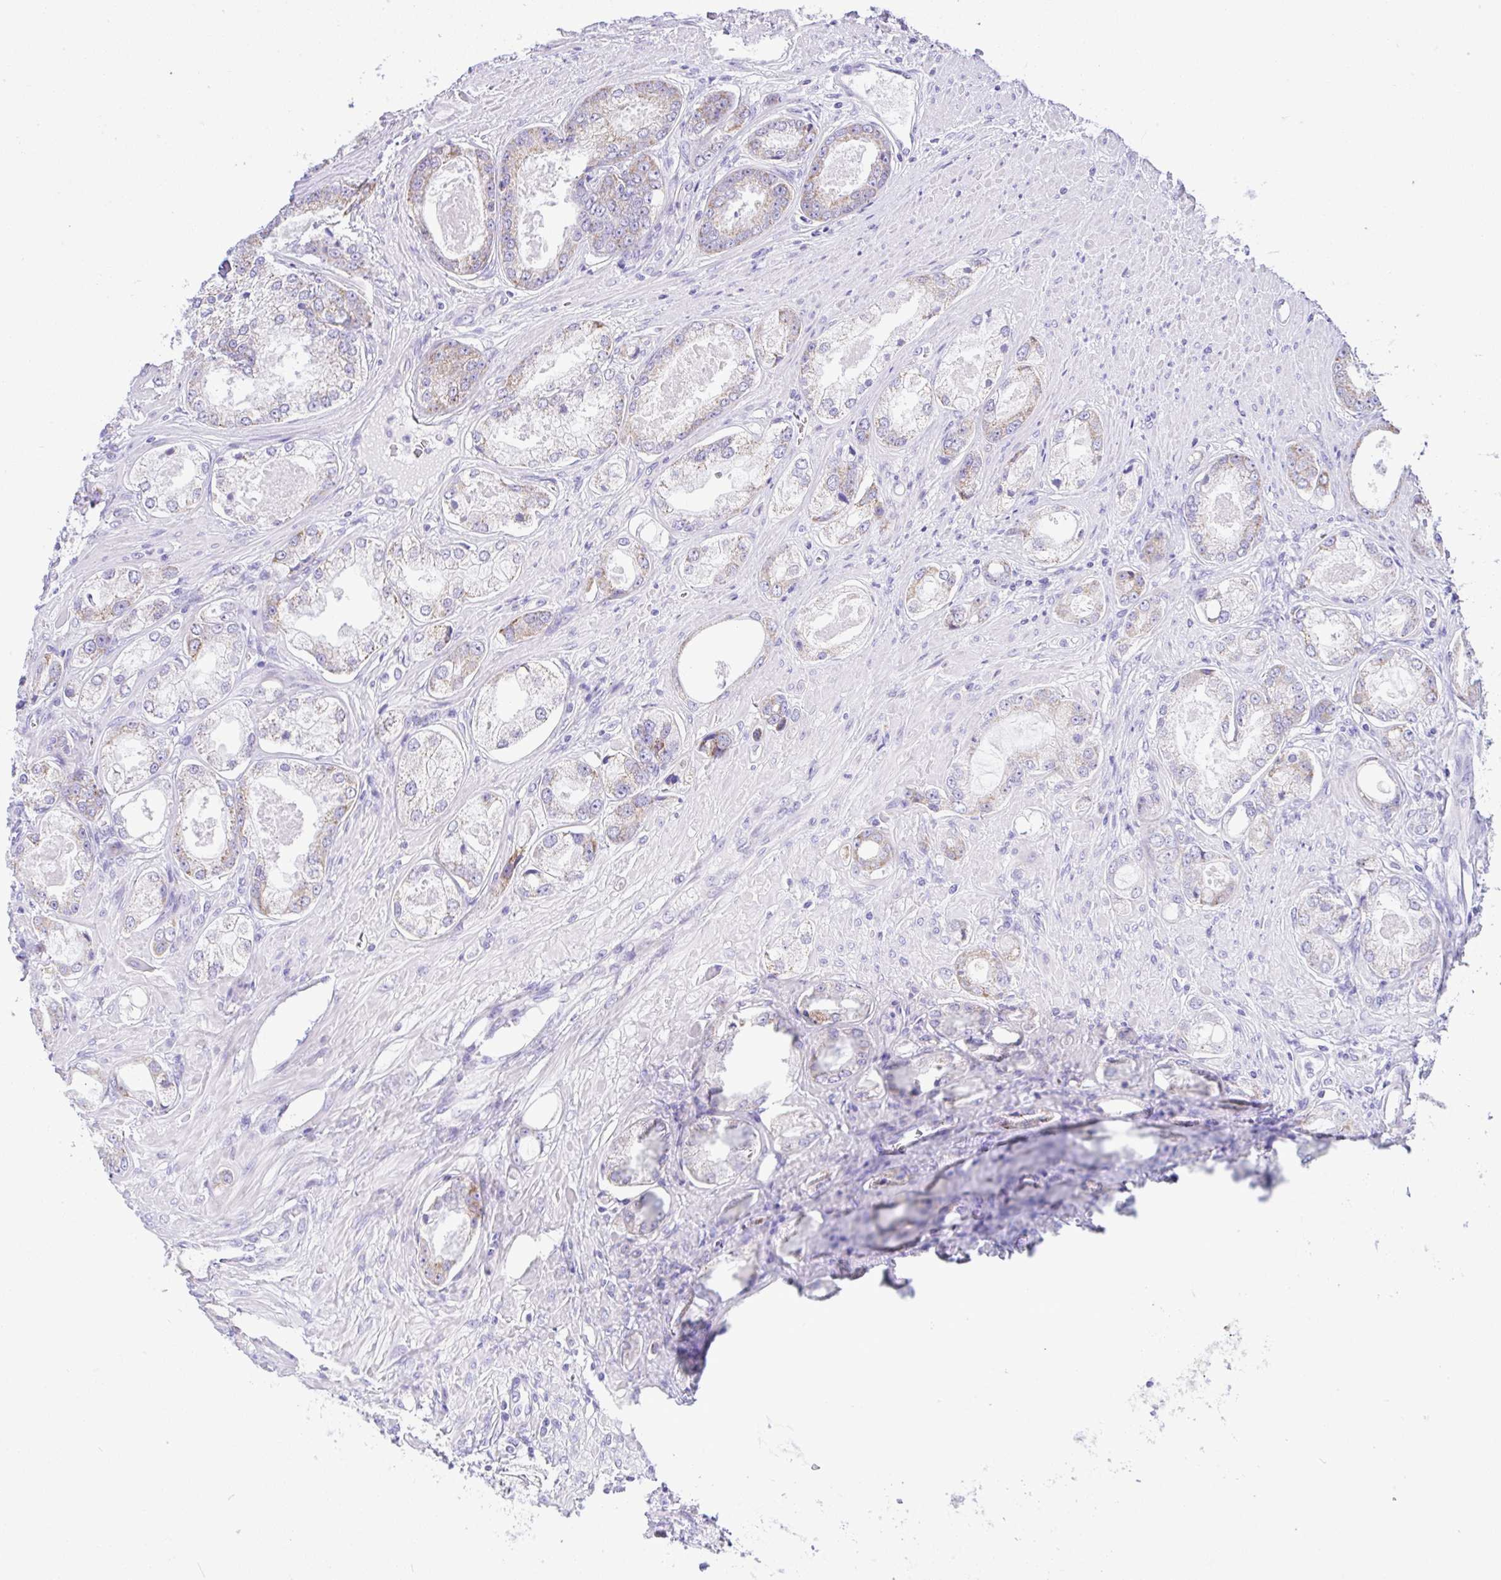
{"staining": {"intensity": "weak", "quantity": "<25%", "location": "cytoplasmic/membranous"}, "tissue": "prostate cancer", "cell_type": "Tumor cells", "image_type": "cancer", "snomed": [{"axis": "morphology", "description": "Adenocarcinoma, Low grade"}, {"axis": "topography", "description": "Prostate"}], "caption": "Tumor cells are negative for brown protein staining in prostate low-grade adenocarcinoma. (Stains: DAB (3,3'-diaminobenzidine) immunohistochemistry (IHC) with hematoxylin counter stain, Microscopy: brightfield microscopy at high magnification).", "gene": "SLC13A1", "patient": {"sex": "male", "age": 68}}